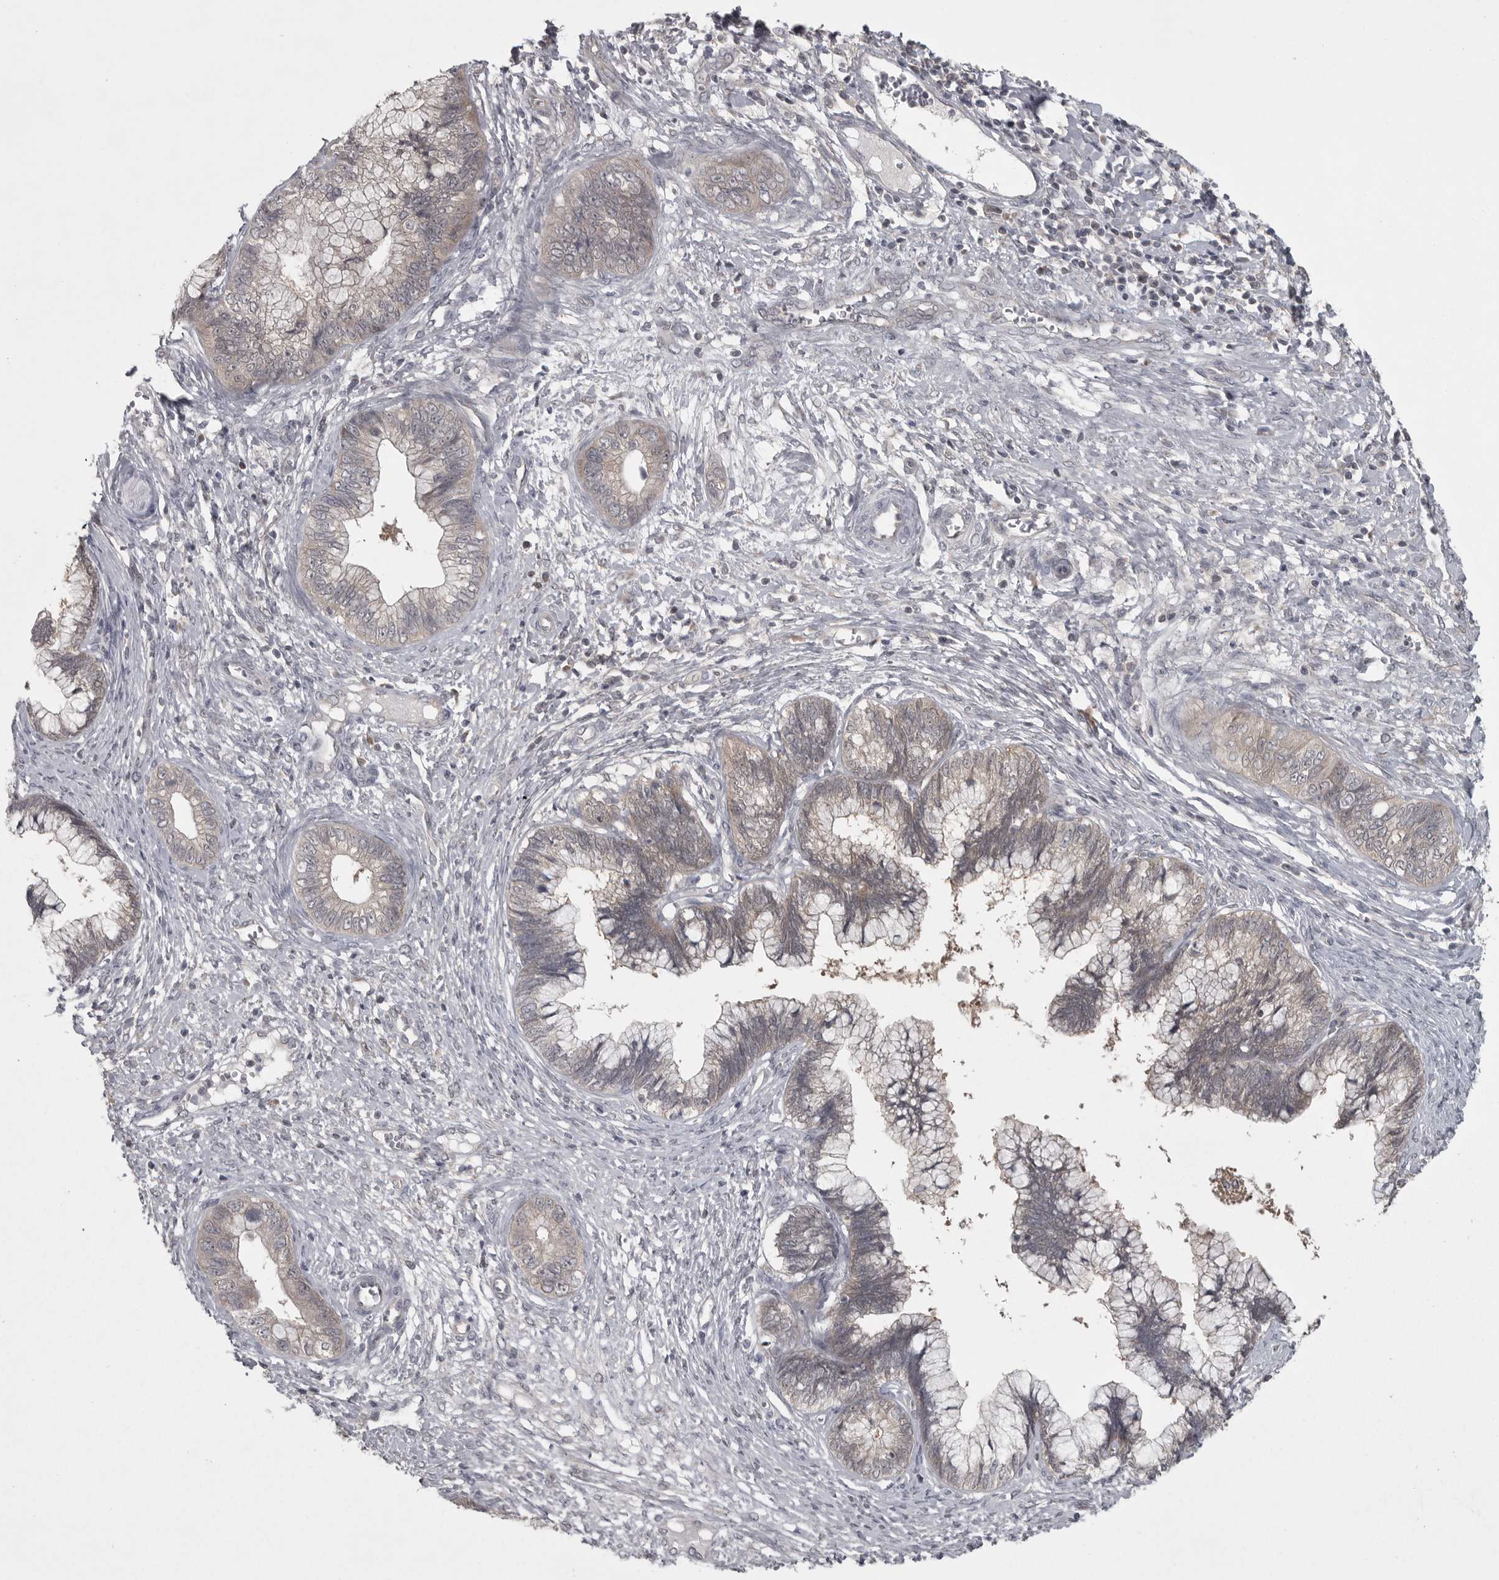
{"staining": {"intensity": "negative", "quantity": "none", "location": "none"}, "tissue": "cervical cancer", "cell_type": "Tumor cells", "image_type": "cancer", "snomed": [{"axis": "morphology", "description": "Adenocarcinoma, NOS"}, {"axis": "topography", "description": "Cervix"}], "caption": "The micrograph demonstrates no staining of tumor cells in cervical cancer (adenocarcinoma).", "gene": "PHF13", "patient": {"sex": "female", "age": 44}}